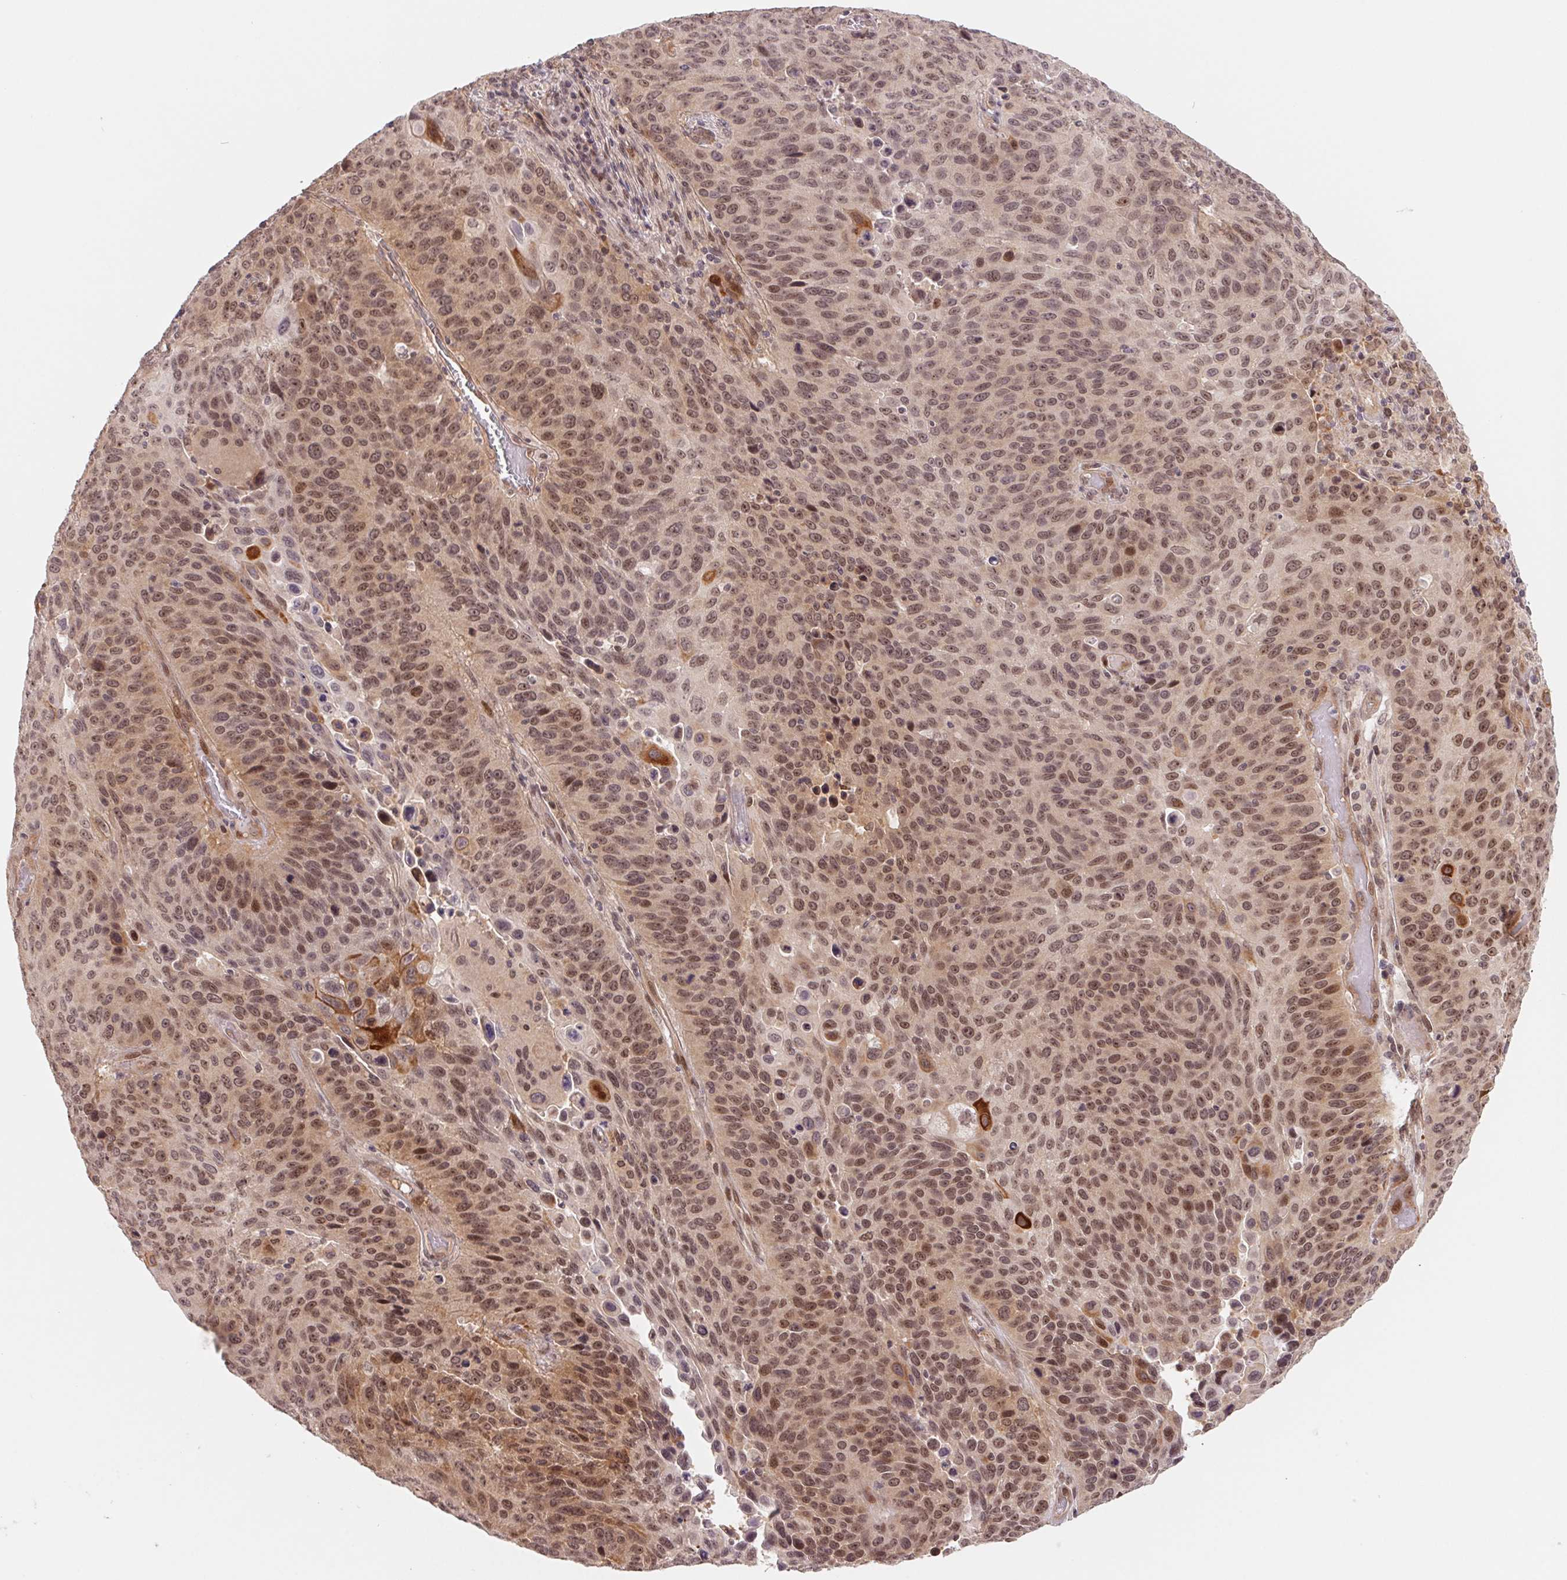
{"staining": {"intensity": "moderate", "quantity": ">75%", "location": "cytoplasmic/membranous,nuclear"}, "tissue": "lung cancer", "cell_type": "Tumor cells", "image_type": "cancer", "snomed": [{"axis": "morphology", "description": "Squamous cell carcinoma, NOS"}, {"axis": "topography", "description": "Lung"}], "caption": "IHC image of neoplastic tissue: human lung cancer (squamous cell carcinoma) stained using IHC demonstrates medium levels of moderate protein expression localized specifically in the cytoplasmic/membranous and nuclear of tumor cells, appearing as a cytoplasmic/membranous and nuclear brown color.", "gene": "DNAJB6", "patient": {"sex": "male", "age": 68}}